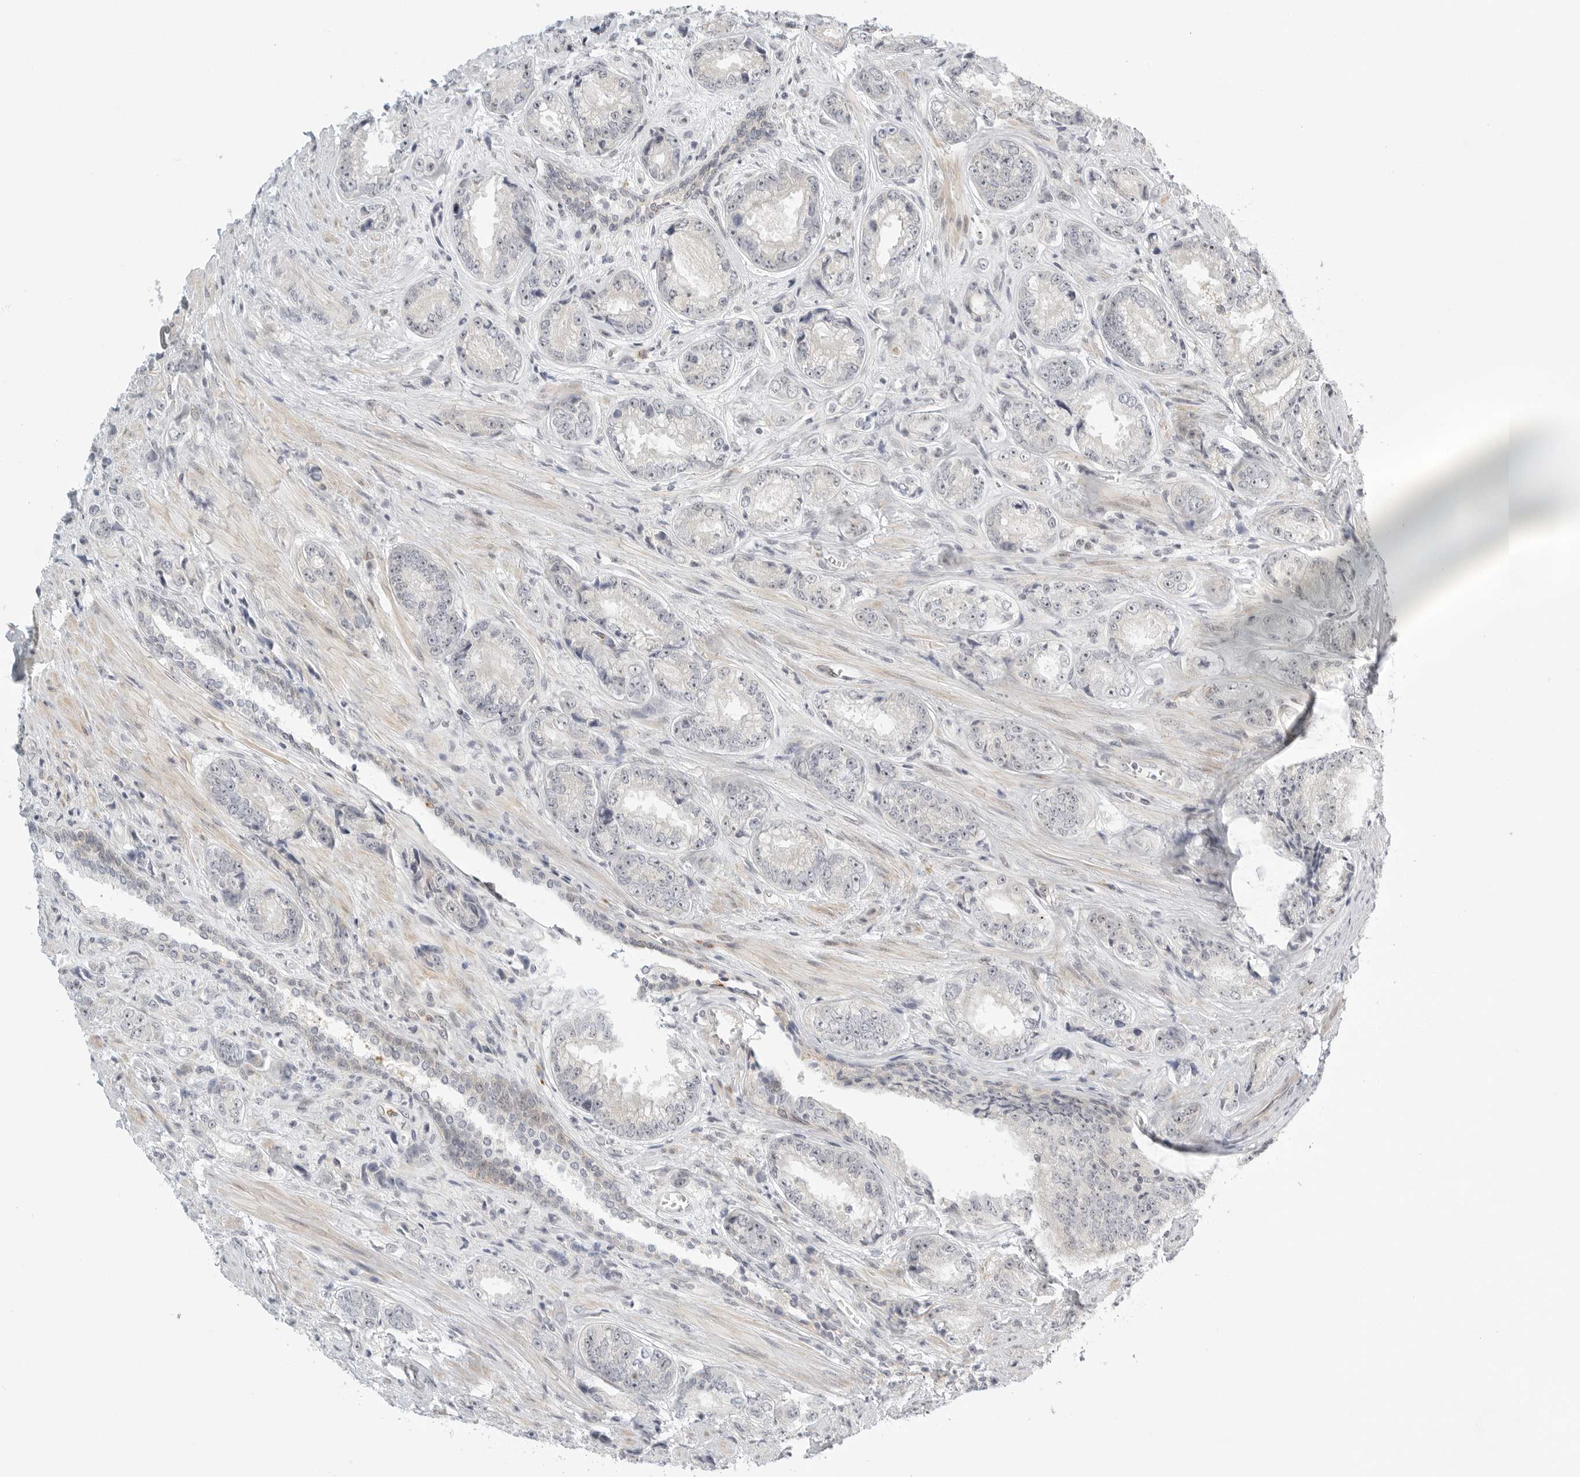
{"staining": {"intensity": "negative", "quantity": "none", "location": "none"}, "tissue": "prostate cancer", "cell_type": "Tumor cells", "image_type": "cancer", "snomed": [{"axis": "morphology", "description": "Adenocarcinoma, High grade"}, {"axis": "topography", "description": "Prostate"}], "caption": "There is no significant expression in tumor cells of prostate high-grade adenocarcinoma.", "gene": "DSCC1", "patient": {"sex": "male", "age": 61}}